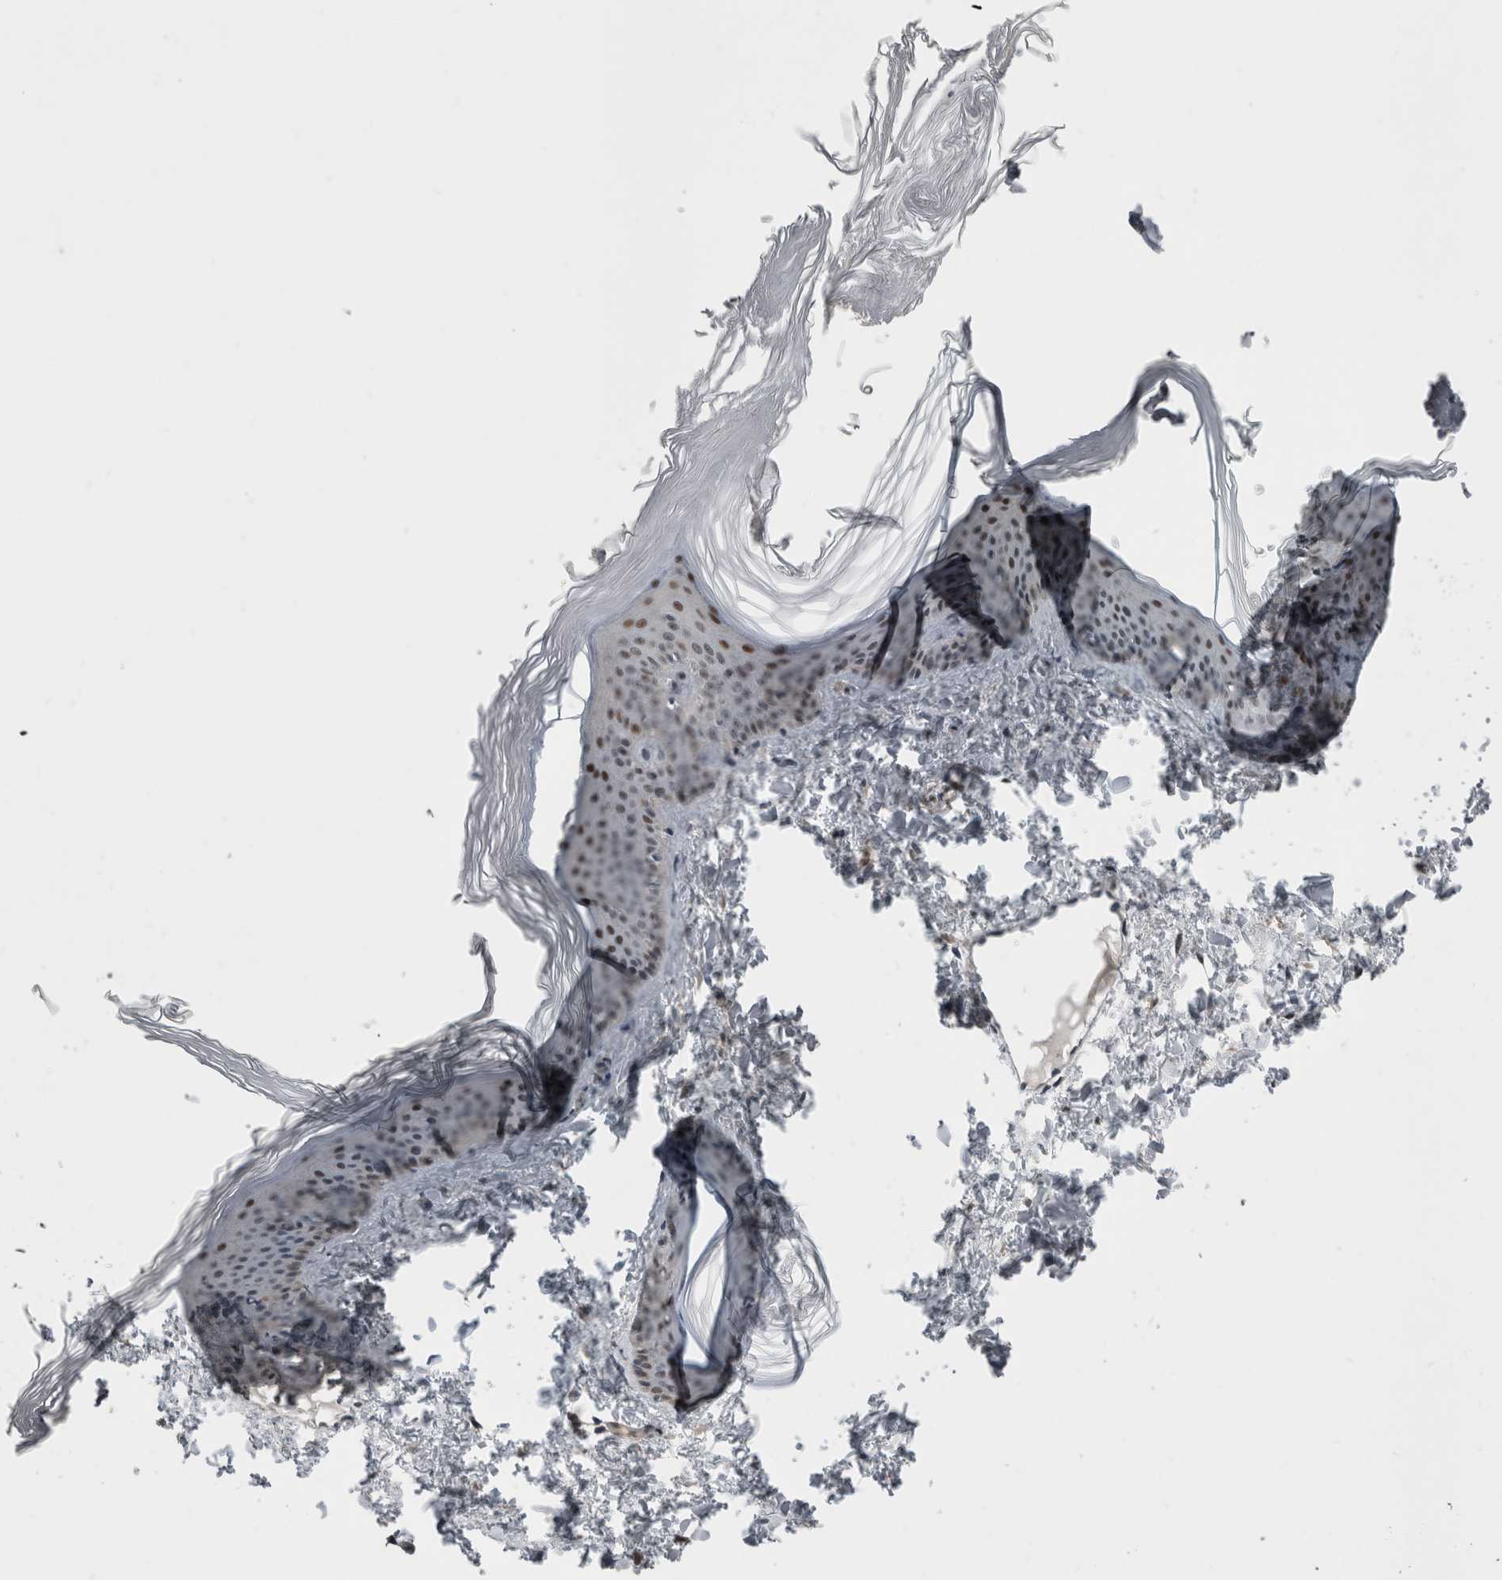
{"staining": {"intensity": "moderate", "quantity": ">75%", "location": "nuclear"}, "tissue": "skin", "cell_type": "Fibroblasts", "image_type": "normal", "snomed": [{"axis": "morphology", "description": "Normal tissue, NOS"}, {"axis": "topography", "description": "Skin"}], "caption": "Immunohistochemical staining of unremarkable skin reveals moderate nuclear protein expression in about >75% of fibroblasts. Using DAB (3,3'-diaminobenzidine) (brown) and hematoxylin (blue) stains, captured at high magnification using brightfield microscopy.", "gene": "ZBTB21", "patient": {"sex": "female", "age": 27}}